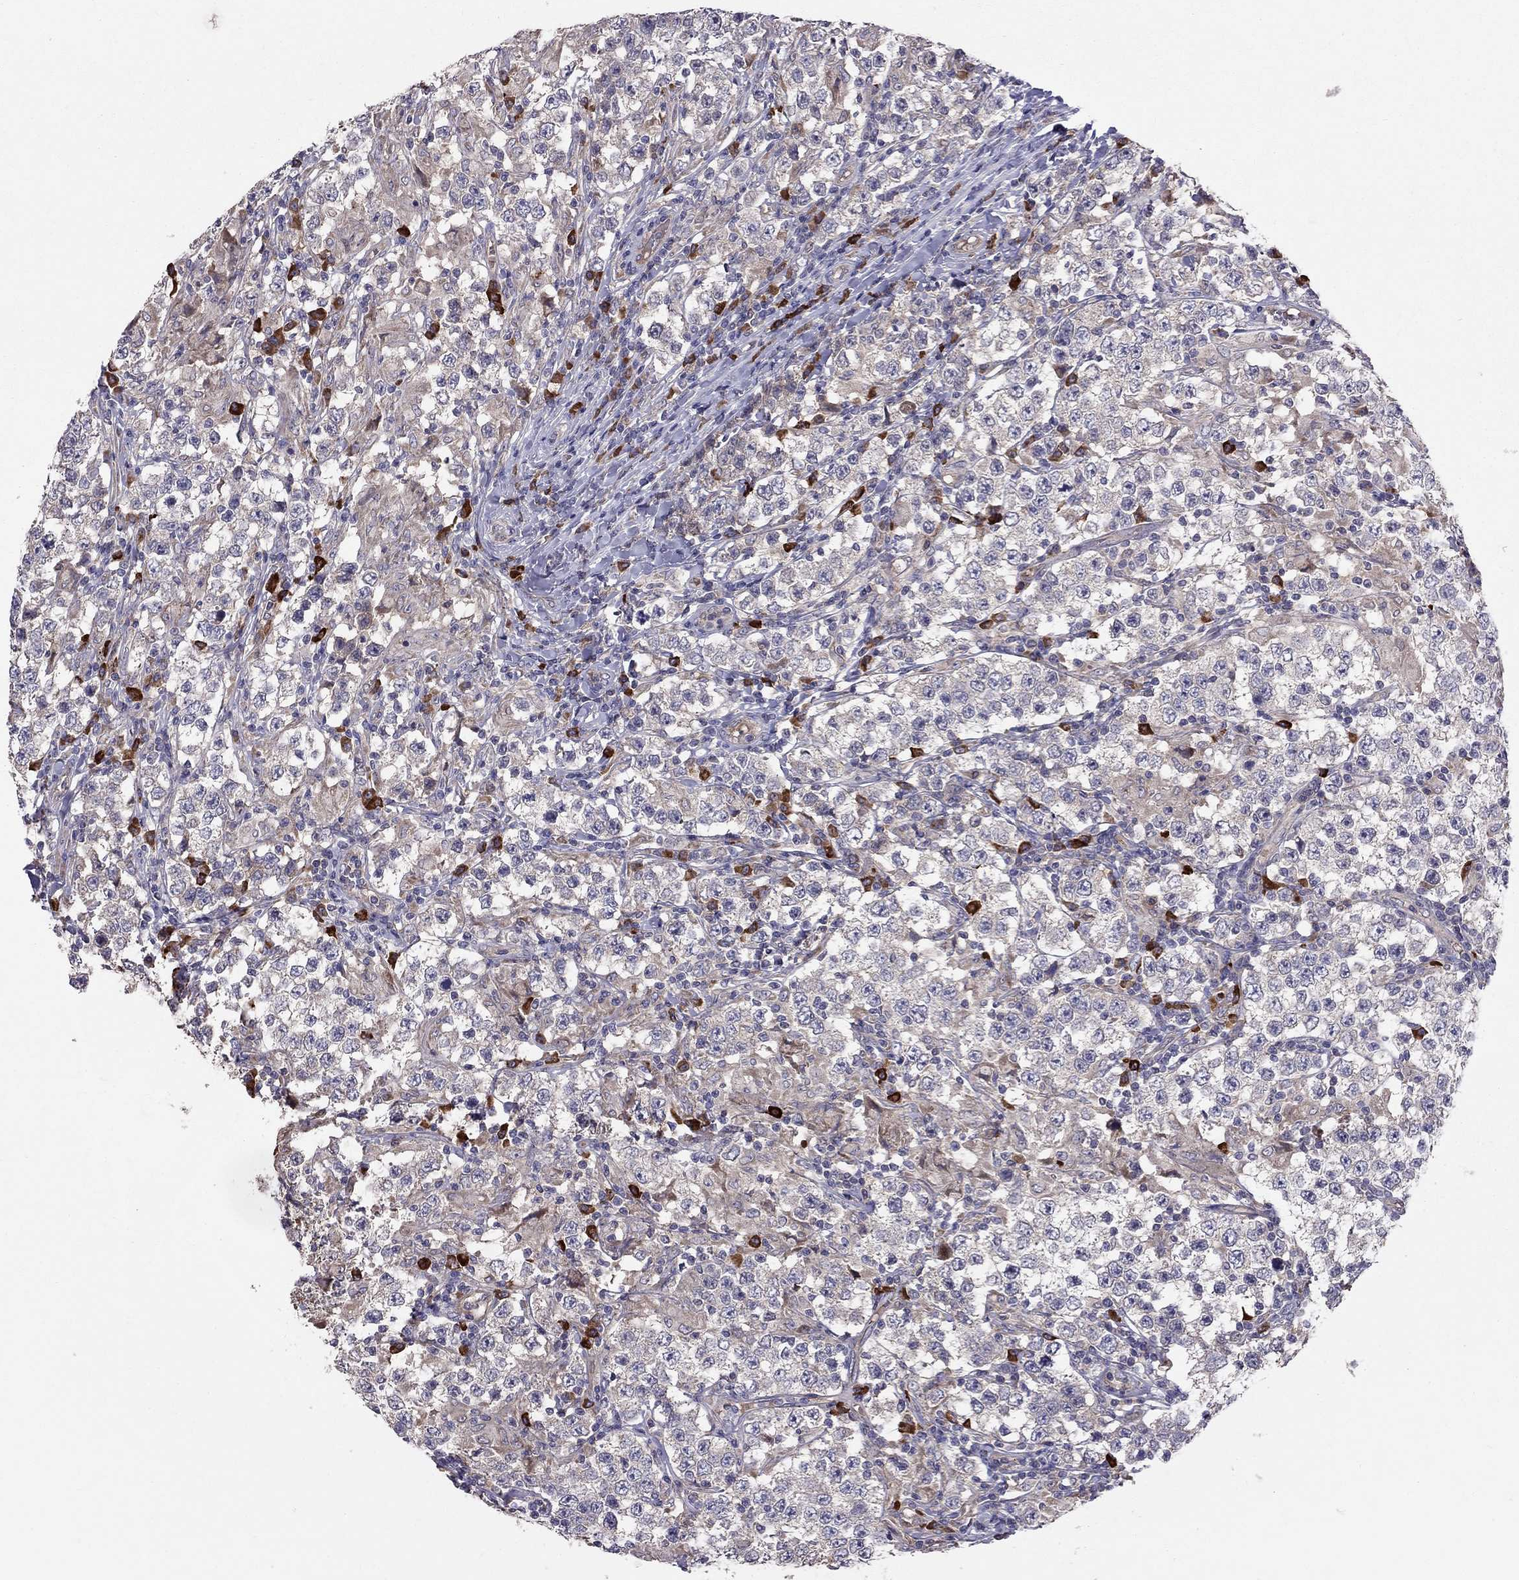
{"staining": {"intensity": "weak", "quantity": "25%-75%", "location": "cytoplasmic/membranous"}, "tissue": "testis cancer", "cell_type": "Tumor cells", "image_type": "cancer", "snomed": [{"axis": "morphology", "description": "Seminoma, NOS"}, {"axis": "morphology", "description": "Carcinoma, Embryonal, NOS"}, {"axis": "topography", "description": "Testis"}], "caption": "Tumor cells demonstrate weak cytoplasmic/membranous expression in approximately 25%-75% of cells in embryonal carcinoma (testis).", "gene": "PIK3CG", "patient": {"sex": "male", "age": 41}}